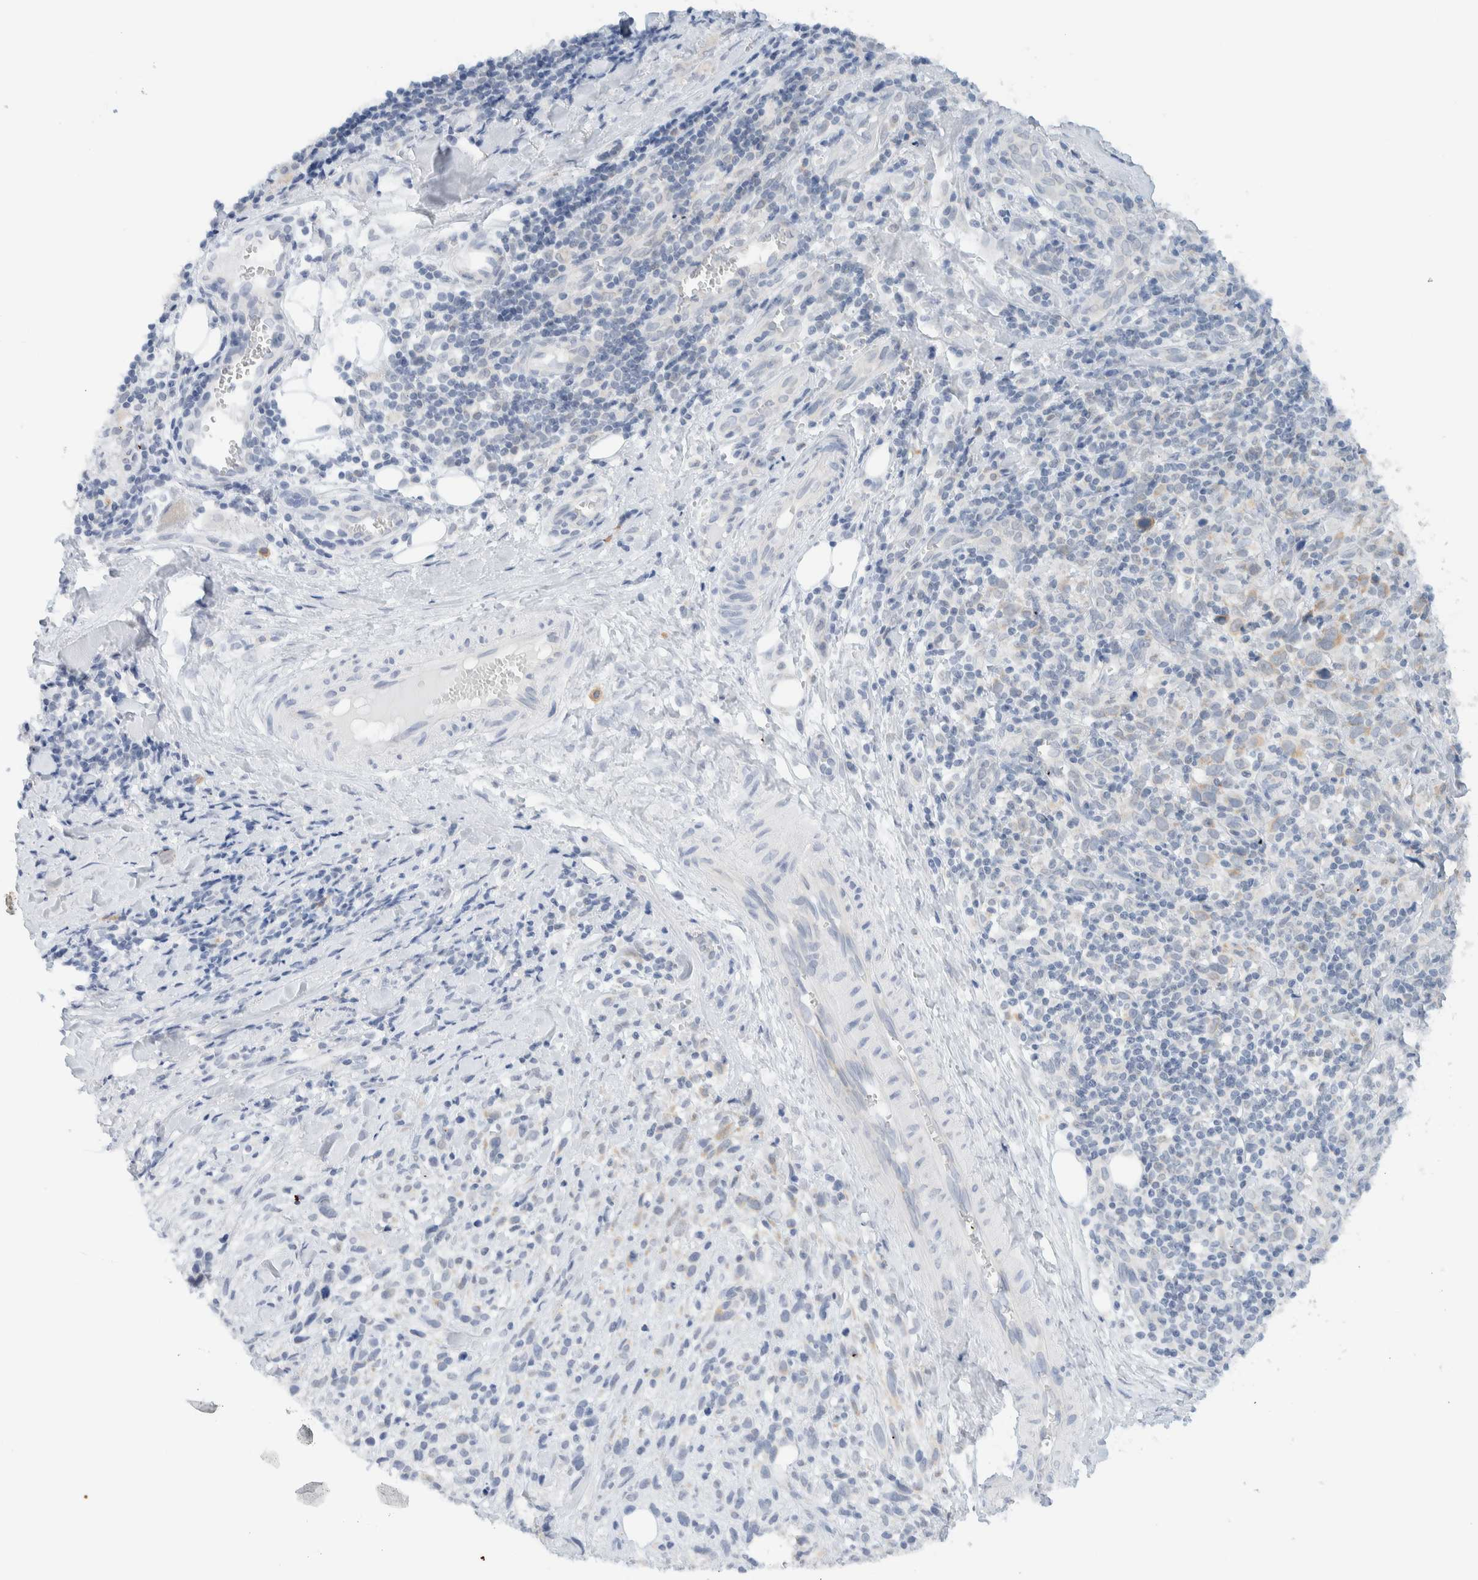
{"staining": {"intensity": "weak", "quantity": "<25%", "location": "cytoplasmic/membranous"}, "tissue": "melanoma", "cell_type": "Tumor cells", "image_type": "cancer", "snomed": [{"axis": "morphology", "description": "Malignant melanoma, NOS"}, {"axis": "topography", "description": "Skin"}], "caption": "Tumor cells show no significant expression in malignant melanoma. Nuclei are stained in blue.", "gene": "MRPL41", "patient": {"sex": "female", "age": 55}}